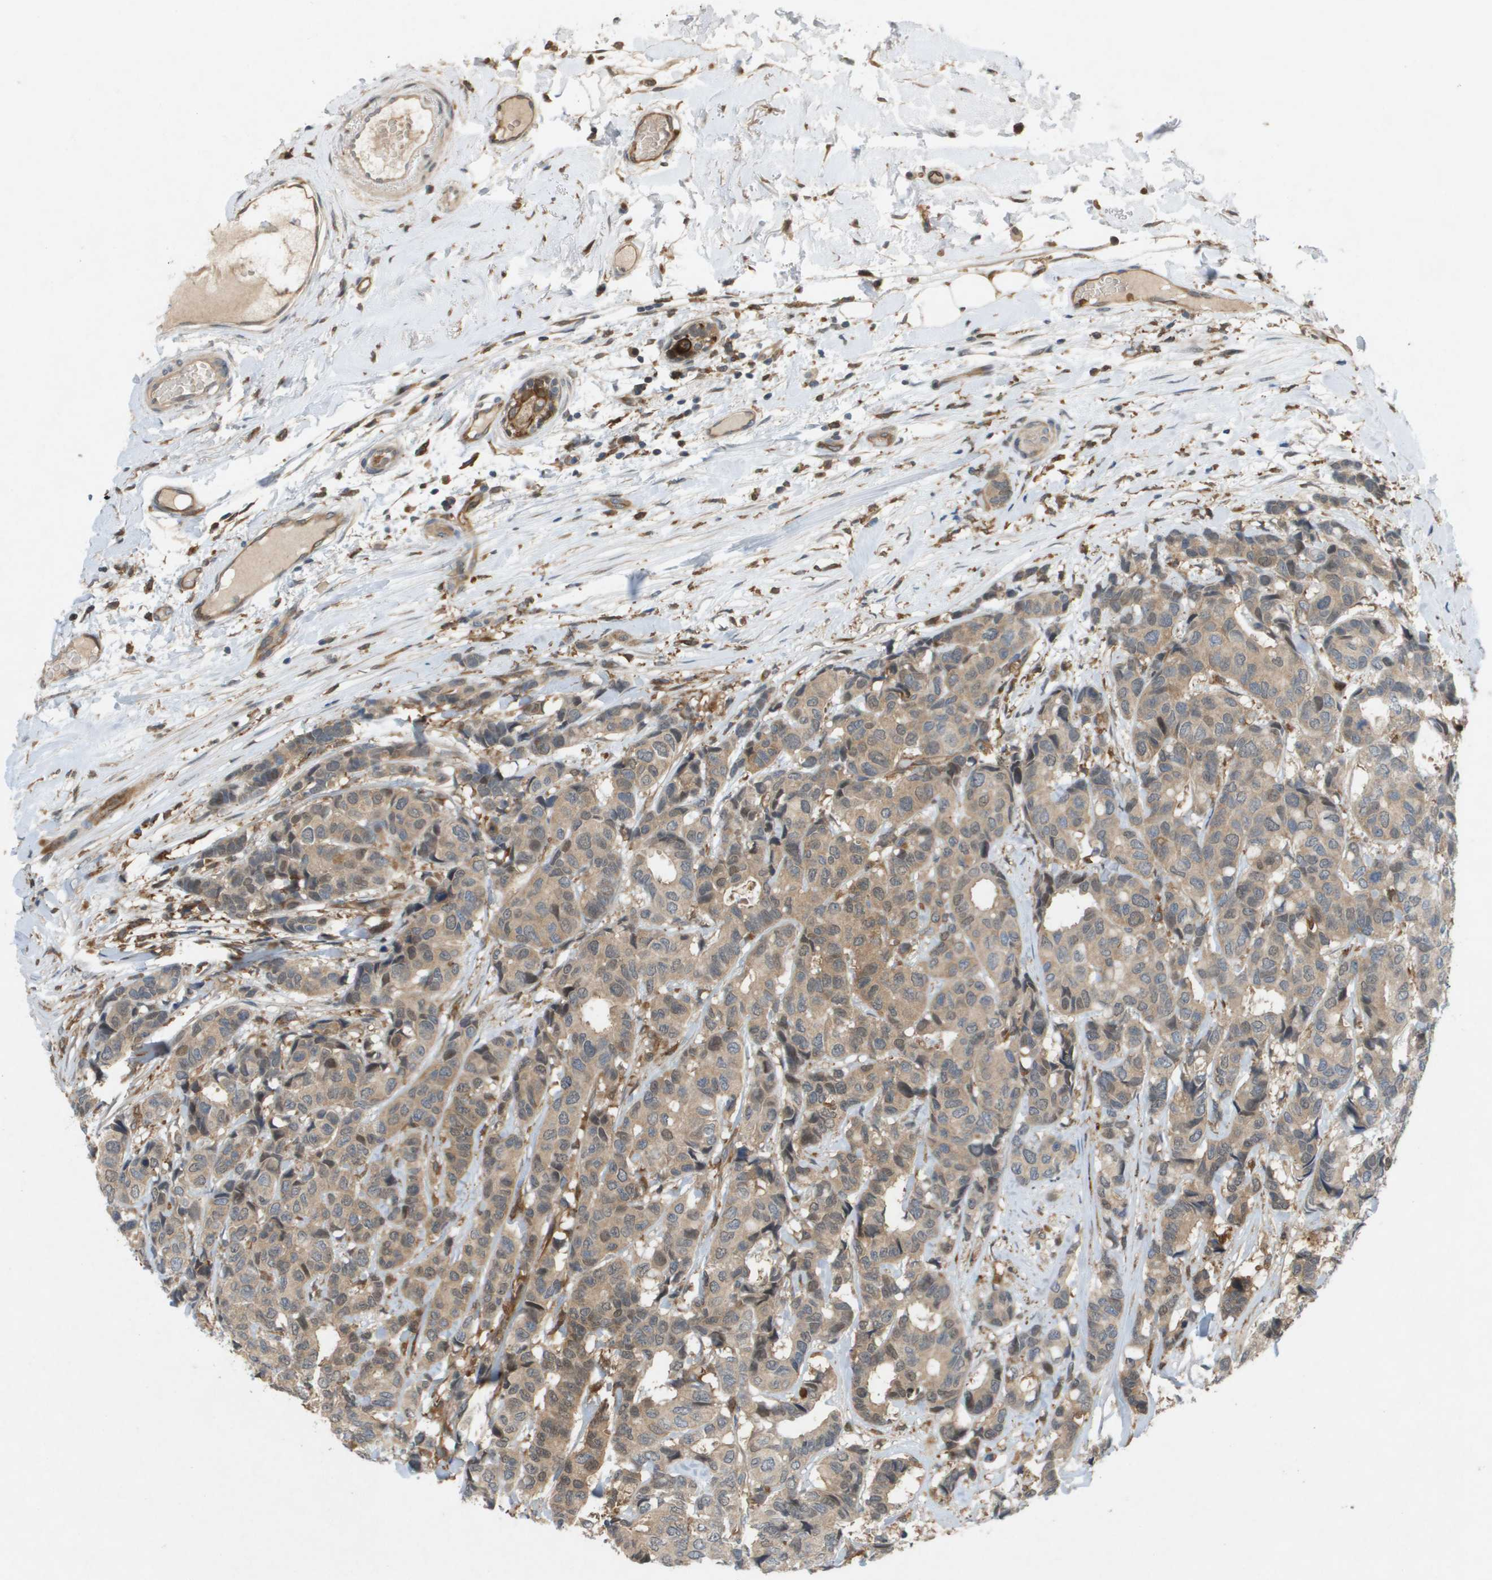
{"staining": {"intensity": "moderate", "quantity": ">75%", "location": "cytoplasmic/membranous"}, "tissue": "breast cancer", "cell_type": "Tumor cells", "image_type": "cancer", "snomed": [{"axis": "morphology", "description": "Duct carcinoma"}, {"axis": "topography", "description": "Breast"}], "caption": "A brown stain shows moderate cytoplasmic/membranous positivity of a protein in human invasive ductal carcinoma (breast) tumor cells. The staining was performed using DAB (3,3'-diaminobenzidine) to visualize the protein expression in brown, while the nuclei were stained in blue with hematoxylin (Magnification: 20x).", "gene": "PALD1", "patient": {"sex": "female", "age": 87}}